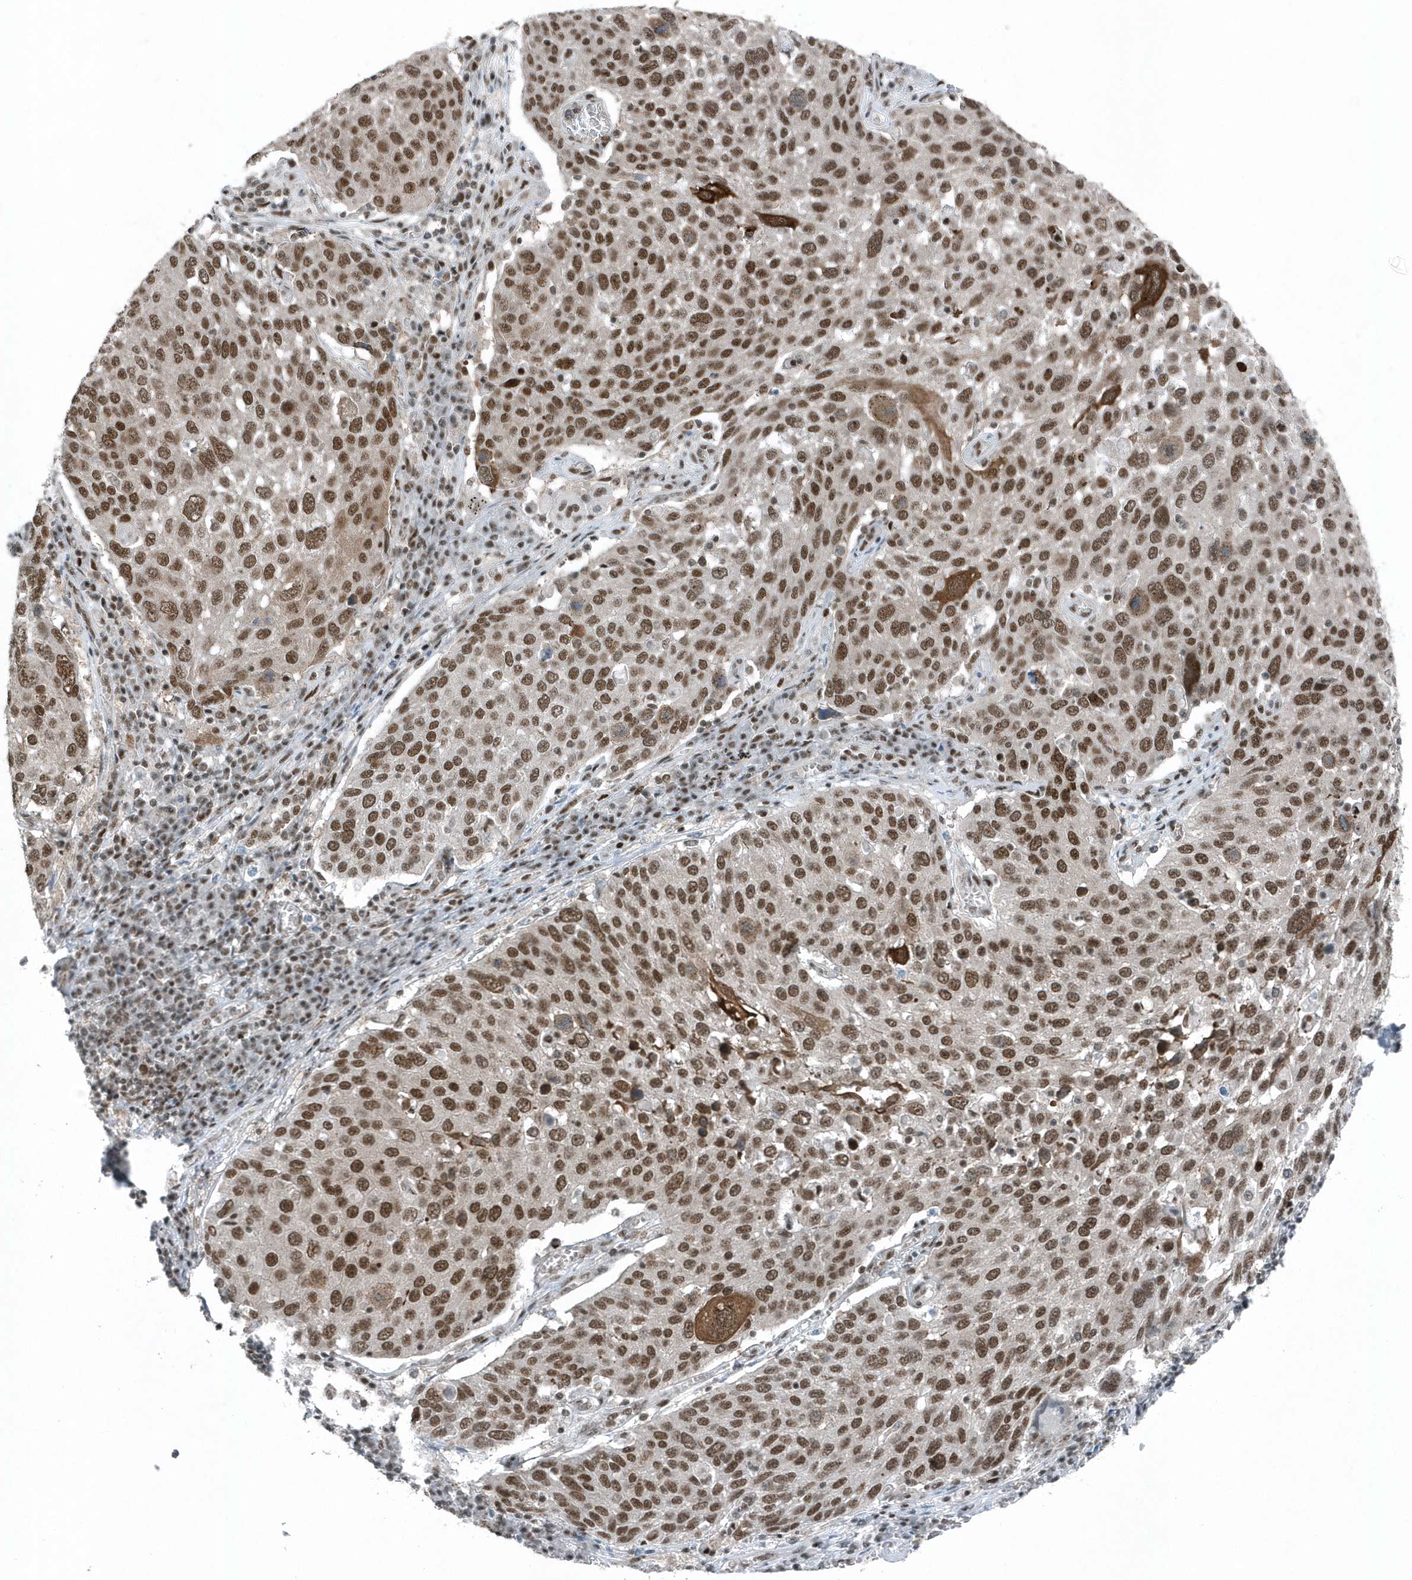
{"staining": {"intensity": "moderate", "quantity": ">75%", "location": "nuclear"}, "tissue": "lung cancer", "cell_type": "Tumor cells", "image_type": "cancer", "snomed": [{"axis": "morphology", "description": "Squamous cell carcinoma, NOS"}, {"axis": "topography", "description": "Lung"}], "caption": "Protein positivity by IHC shows moderate nuclear positivity in about >75% of tumor cells in squamous cell carcinoma (lung).", "gene": "YTHDC1", "patient": {"sex": "male", "age": 65}}